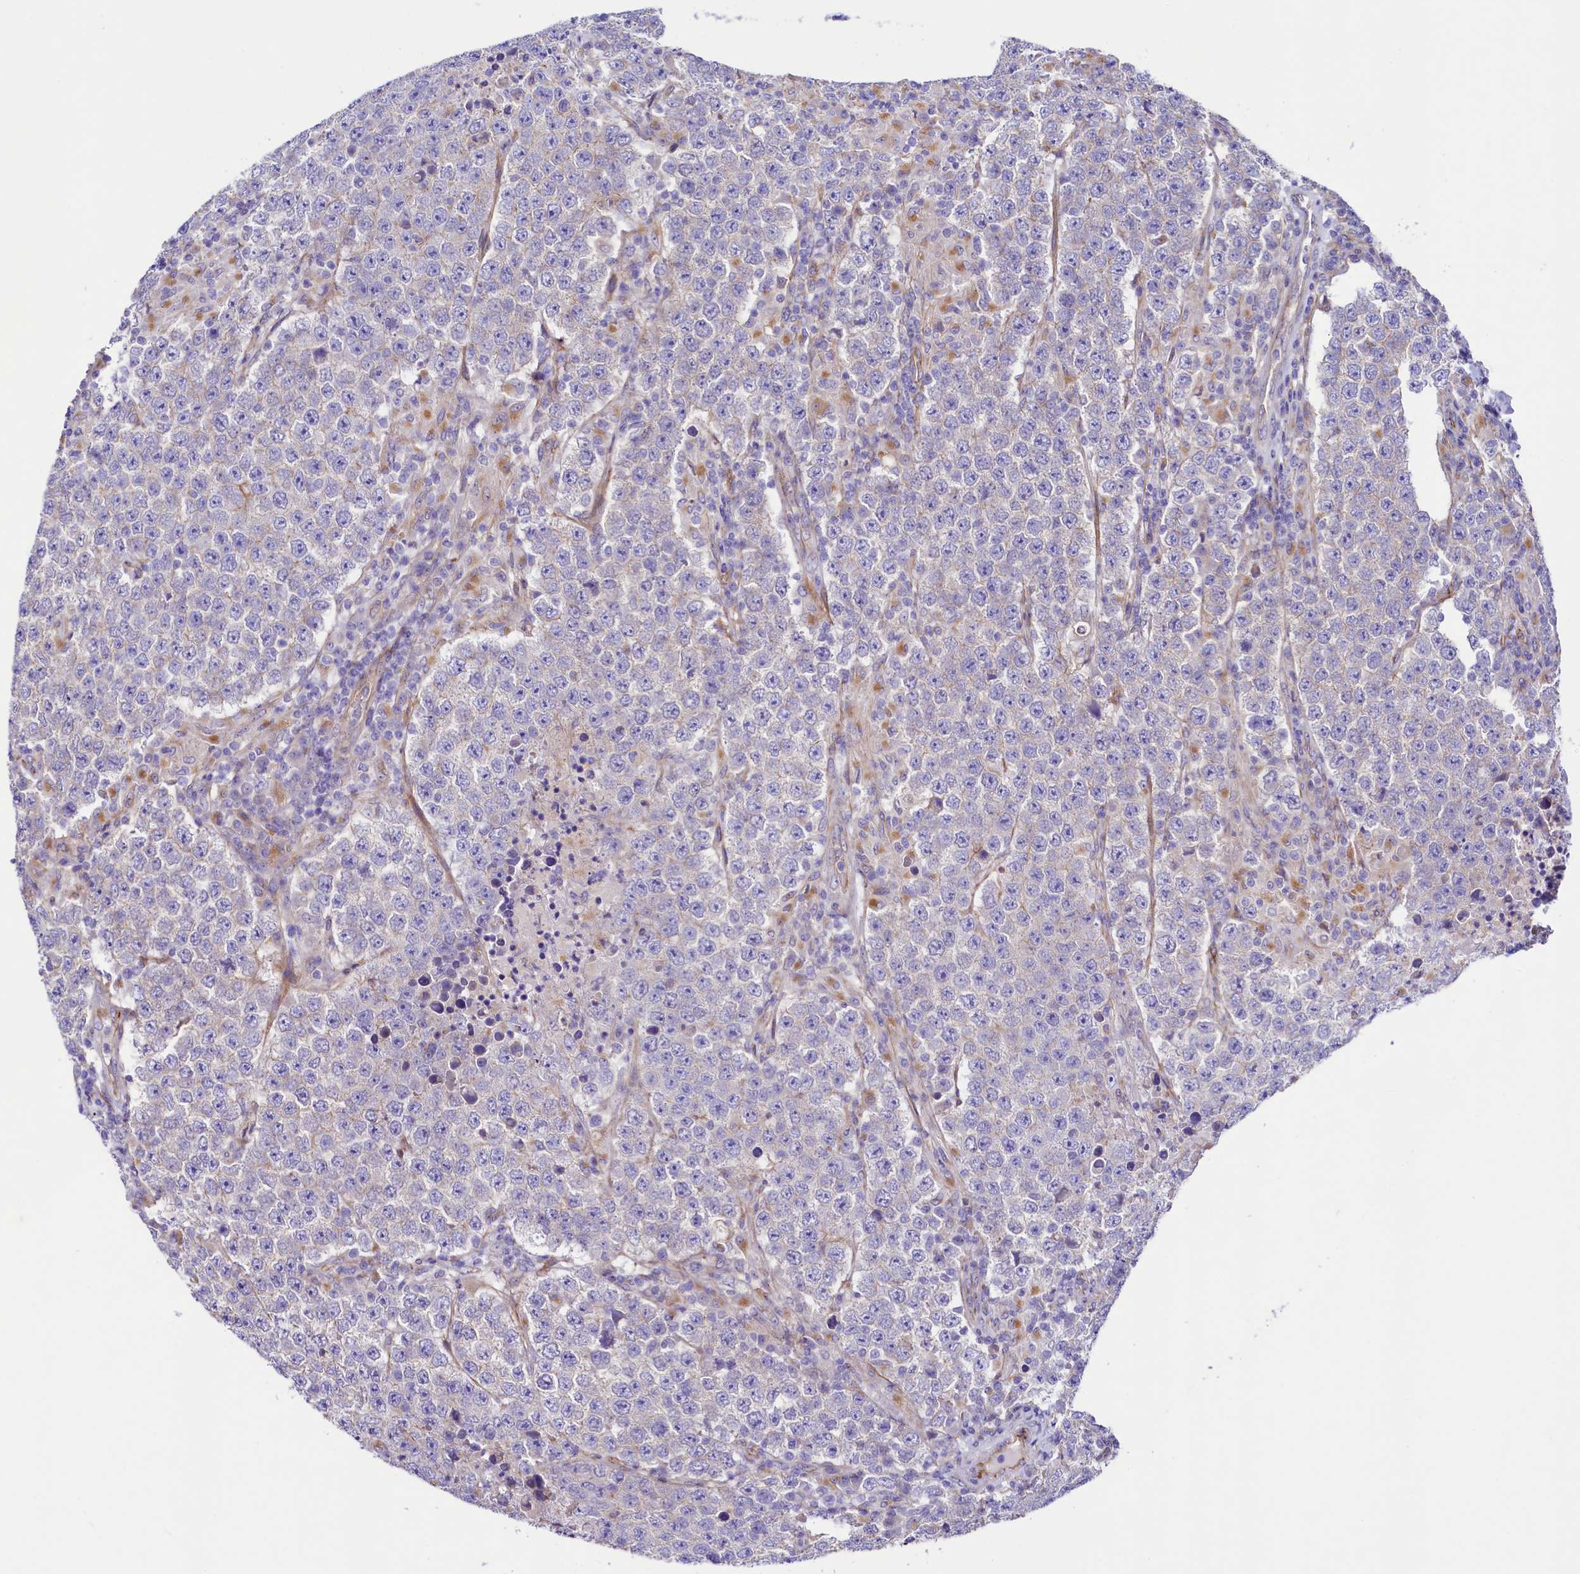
{"staining": {"intensity": "negative", "quantity": "none", "location": "none"}, "tissue": "testis cancer", "cell_type": "Tumor cells", "image_type": "cancer", "snomed": [{"axis": "morphology", "description": "Normal tissue, NOS"}, {"axis": "morphology", "description": "Urothelial carcinoma, High grade"}, {"axis": "morphology", "description": "Seminoma, NOS"}, {"axis": "morphology", "description": "Carcinoma, Embryonal, NOS"}, {"axis": "topography", "description": "Urinary bladder"}, {"axis": "topography", "description": "Testis"}], "caption": "Immunohistochemistry (IHC) of human embryonal carcinoma (testis) displays no expression in tumor cells.", "gene": "SLF1", "patient": {"sex": "male", "age": 41}}